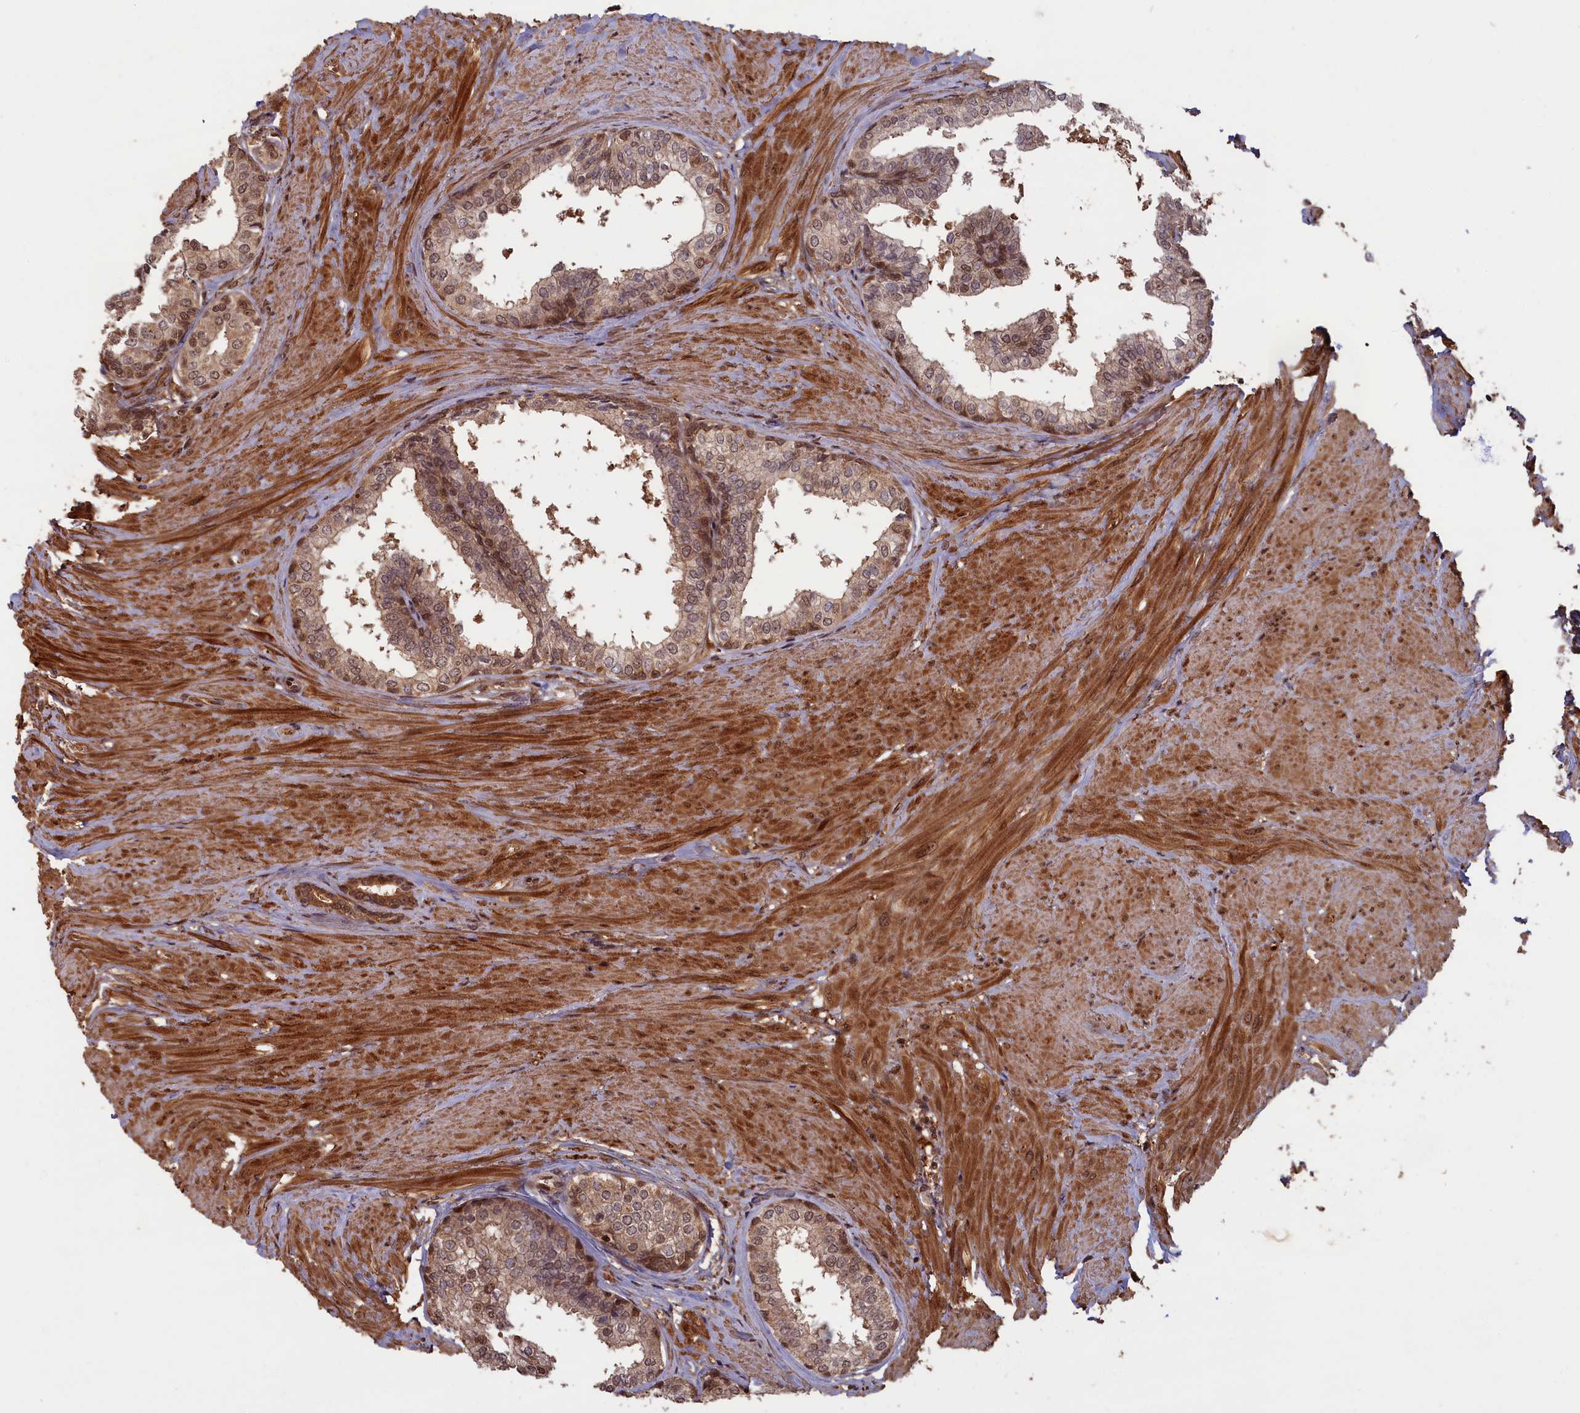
{"staining": {"intensity": "moderate", "quantity": ">75%", "location": "cytoplasmic/membranous,nuclear"}, "tissue": "prostate", "cell_type": "Glandular cells", "image_type": "normal", "snomed": [{"axis": "morphology", "description": "Normal tissue, NOS"}, {"axis": "topography", "description": "Prostate"}], "caption": "Human prostate stained with a brown dye demonstrates moderate cytoplasmic/membranous,nuclear positive positivity in approximately >75% of glandular cells.", "gene": "HIF3A", "patient": {"sex": "male", "age": 48}}